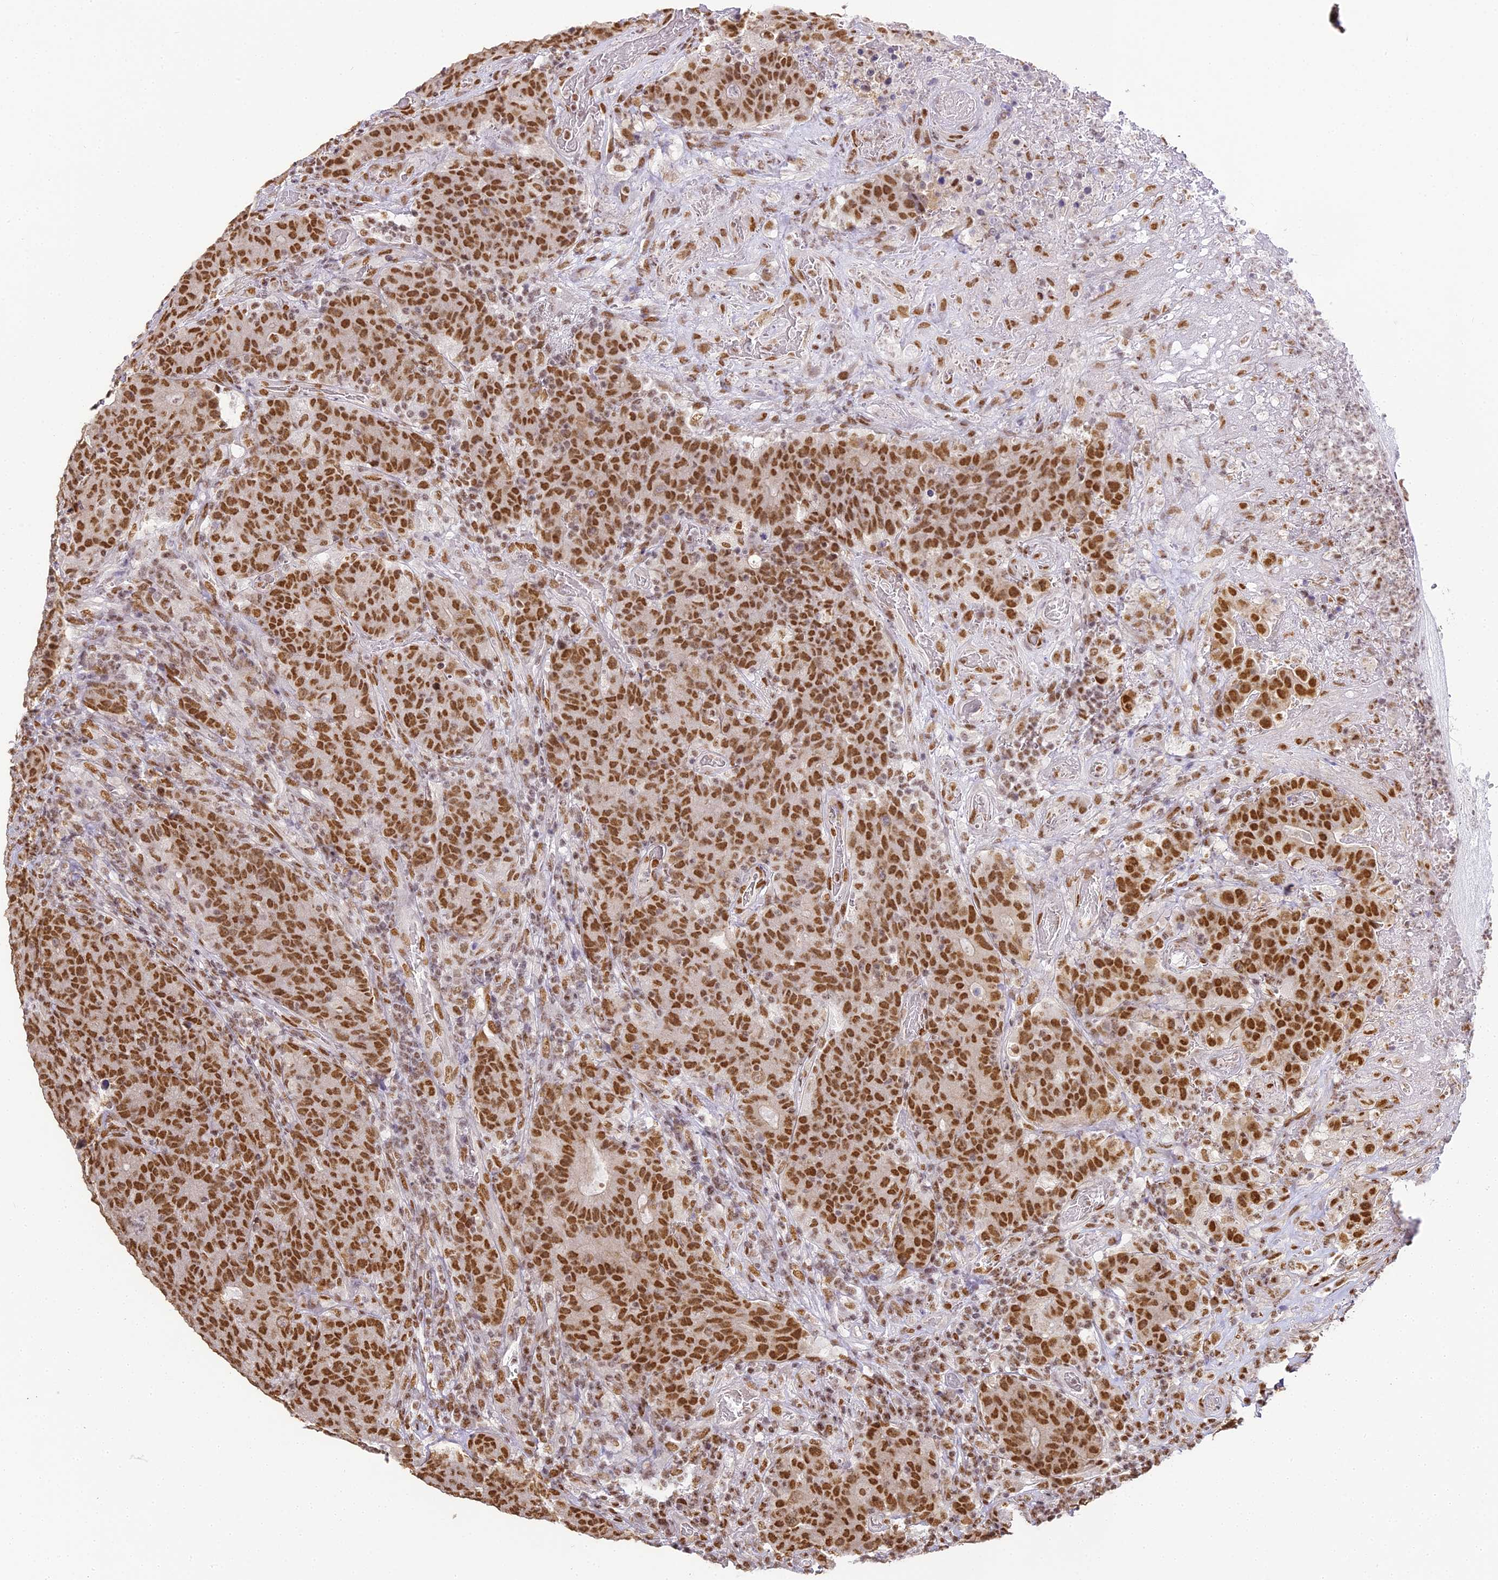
{"staining": {"intensity": "strong", "quantity": ">75%", "location": "nuclear"}, "tissue": "colorectal cancer", "cell_type": "Tumor cells", "image_type": "cancer", "snomed": [{"axis": "morphology", "description": "Adenocarcinoma, NOS"}, {"axis": "topography", "description": "Colon"}], "caption": "High-power microscopy captured an immunohistochemistry photomicrograph of colorectal cancer, revealing strong nuclear positivity in approximately >75% of tumor cells.", "gene": "HNRNPA1", "patient": {"sex": "female", "age": 75}}